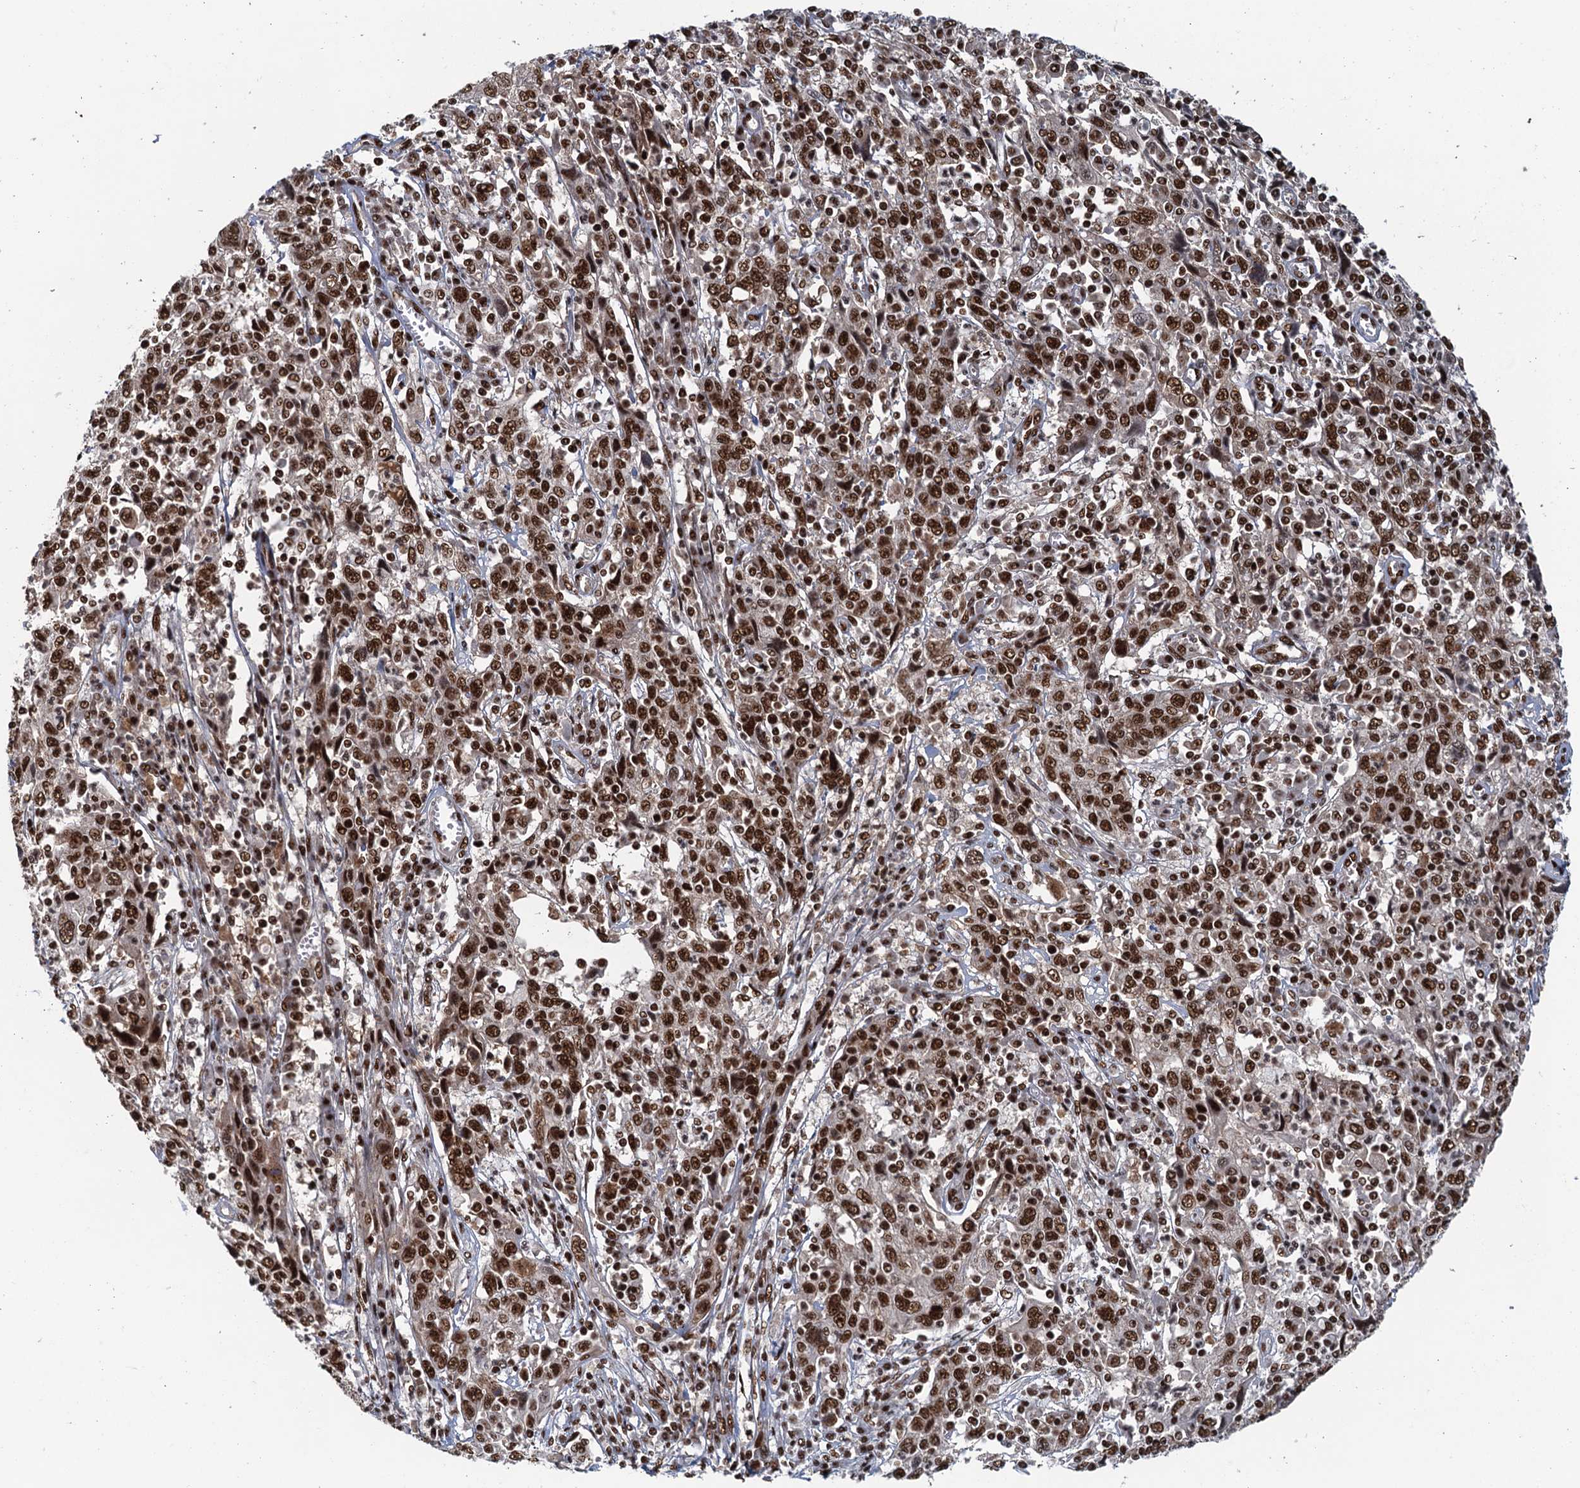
{"staining": {"intensity": "strong", "quantity": ">75%", "location": "nuclear"}, "tissue": "cervical cancer", "cell_type": "Tumor cells", "image_type": "cancer", "snomed": [{"axis": "morphology", "description": "Squamous cell carcinoma, NOS"}, {"axis": "topography", "description": "Cervix"}], "caption": "Protein analysis of cervical squamous cell carcinoma tissue exhibits strong nuclear staining in about >75% of tumor cells.", "gene": "ZC3H18", "patient": {"sex": "female", "age": 46}}